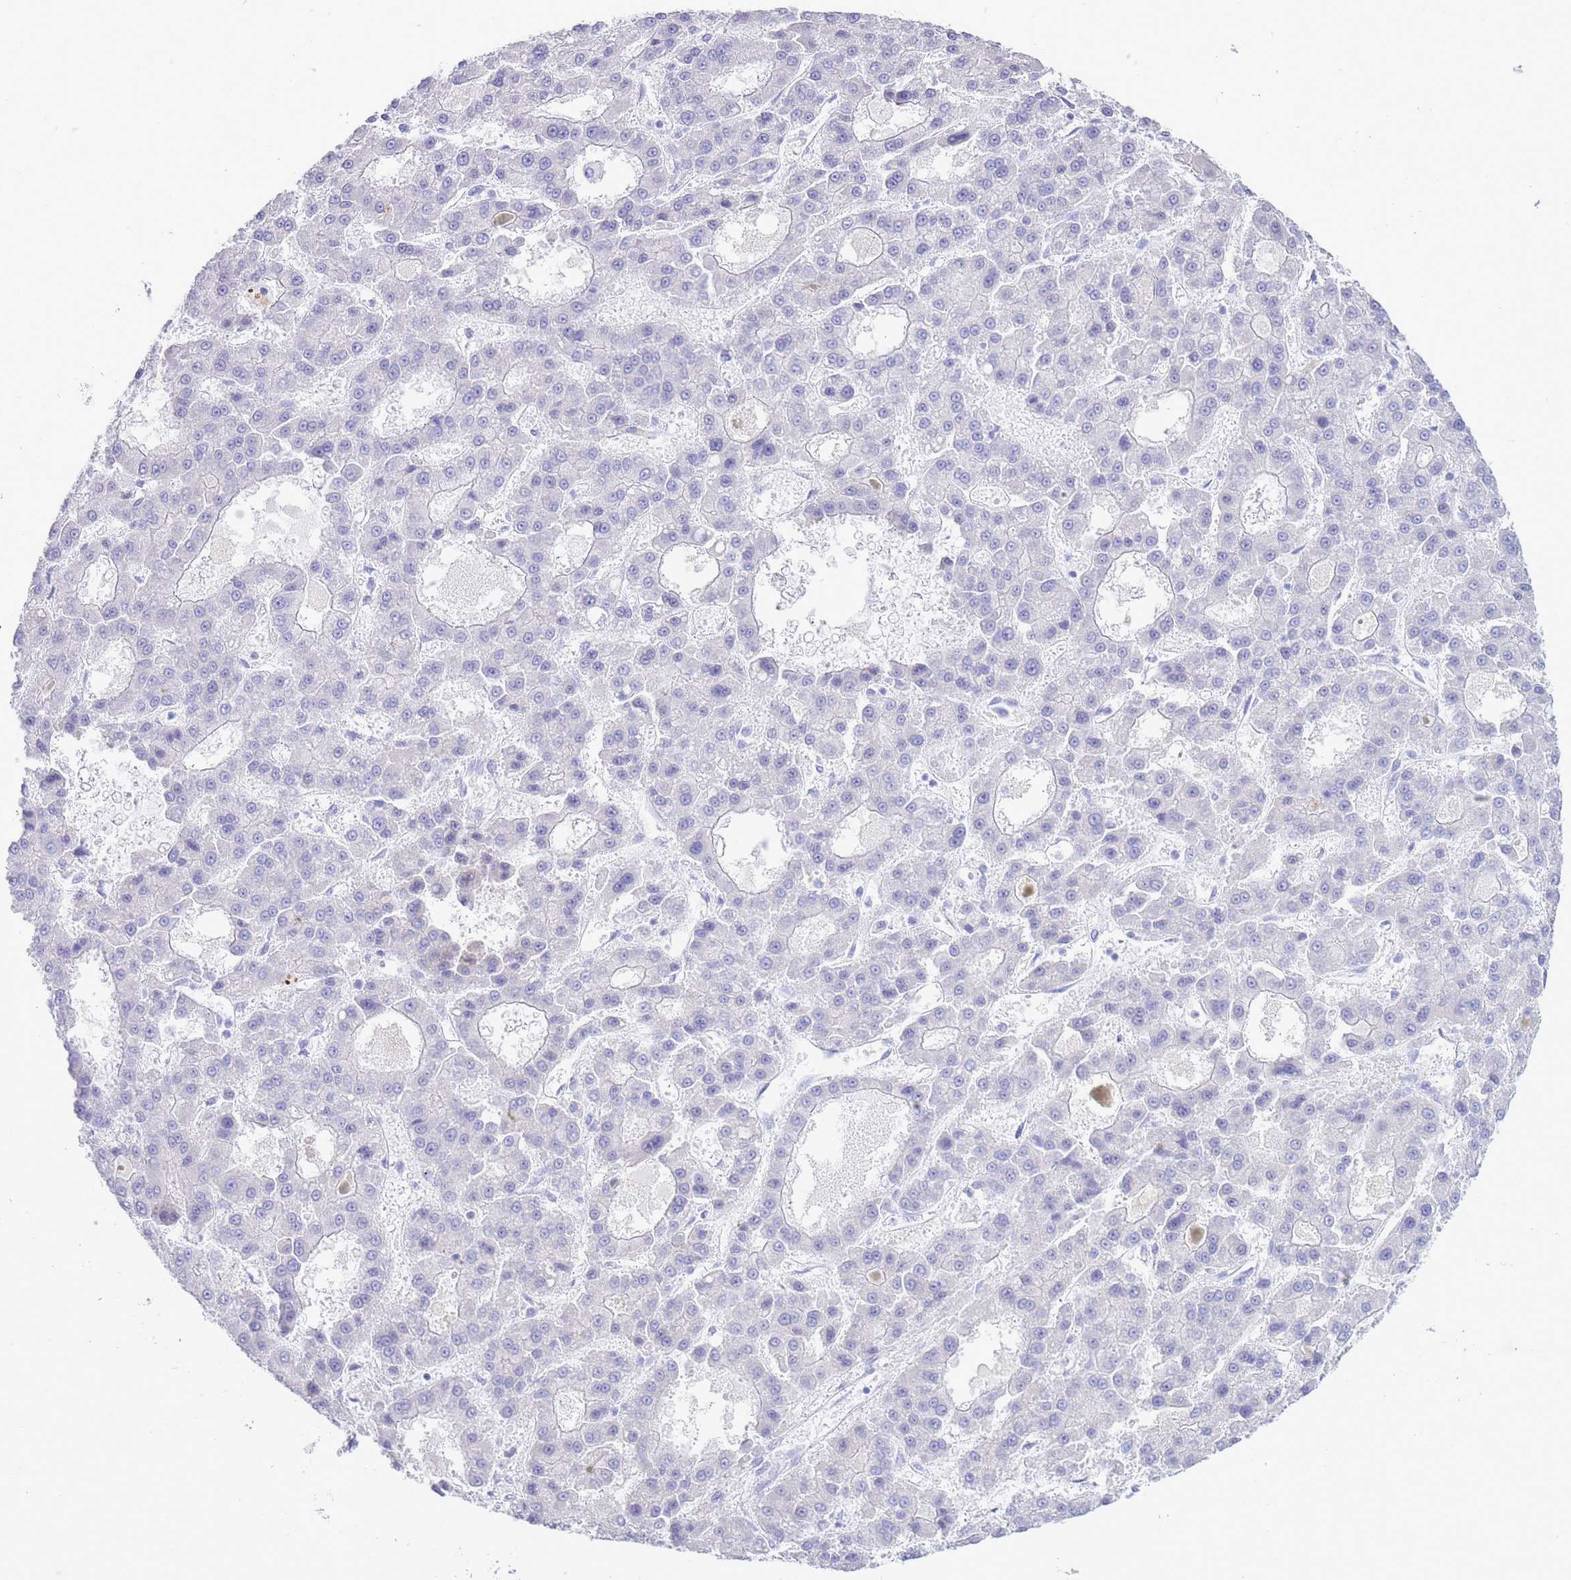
{"staining": {"intensity": "negative", "quantity": "none", "location": "none"}, "tissue": "liver cancer", "cell_type": "Tumor cells", "image_type": "cancer", "snomed": [{"axis": "morphology", "description": "Carcinoma, Hepatocellular, NOS"}, {"axis": "topography", "description": "Liver"}], "caption": "Tumor cells are negative for protein expression in human liver cancer.", "gene": "VWA8", "patient": {"sex": "male", "age": 70}}